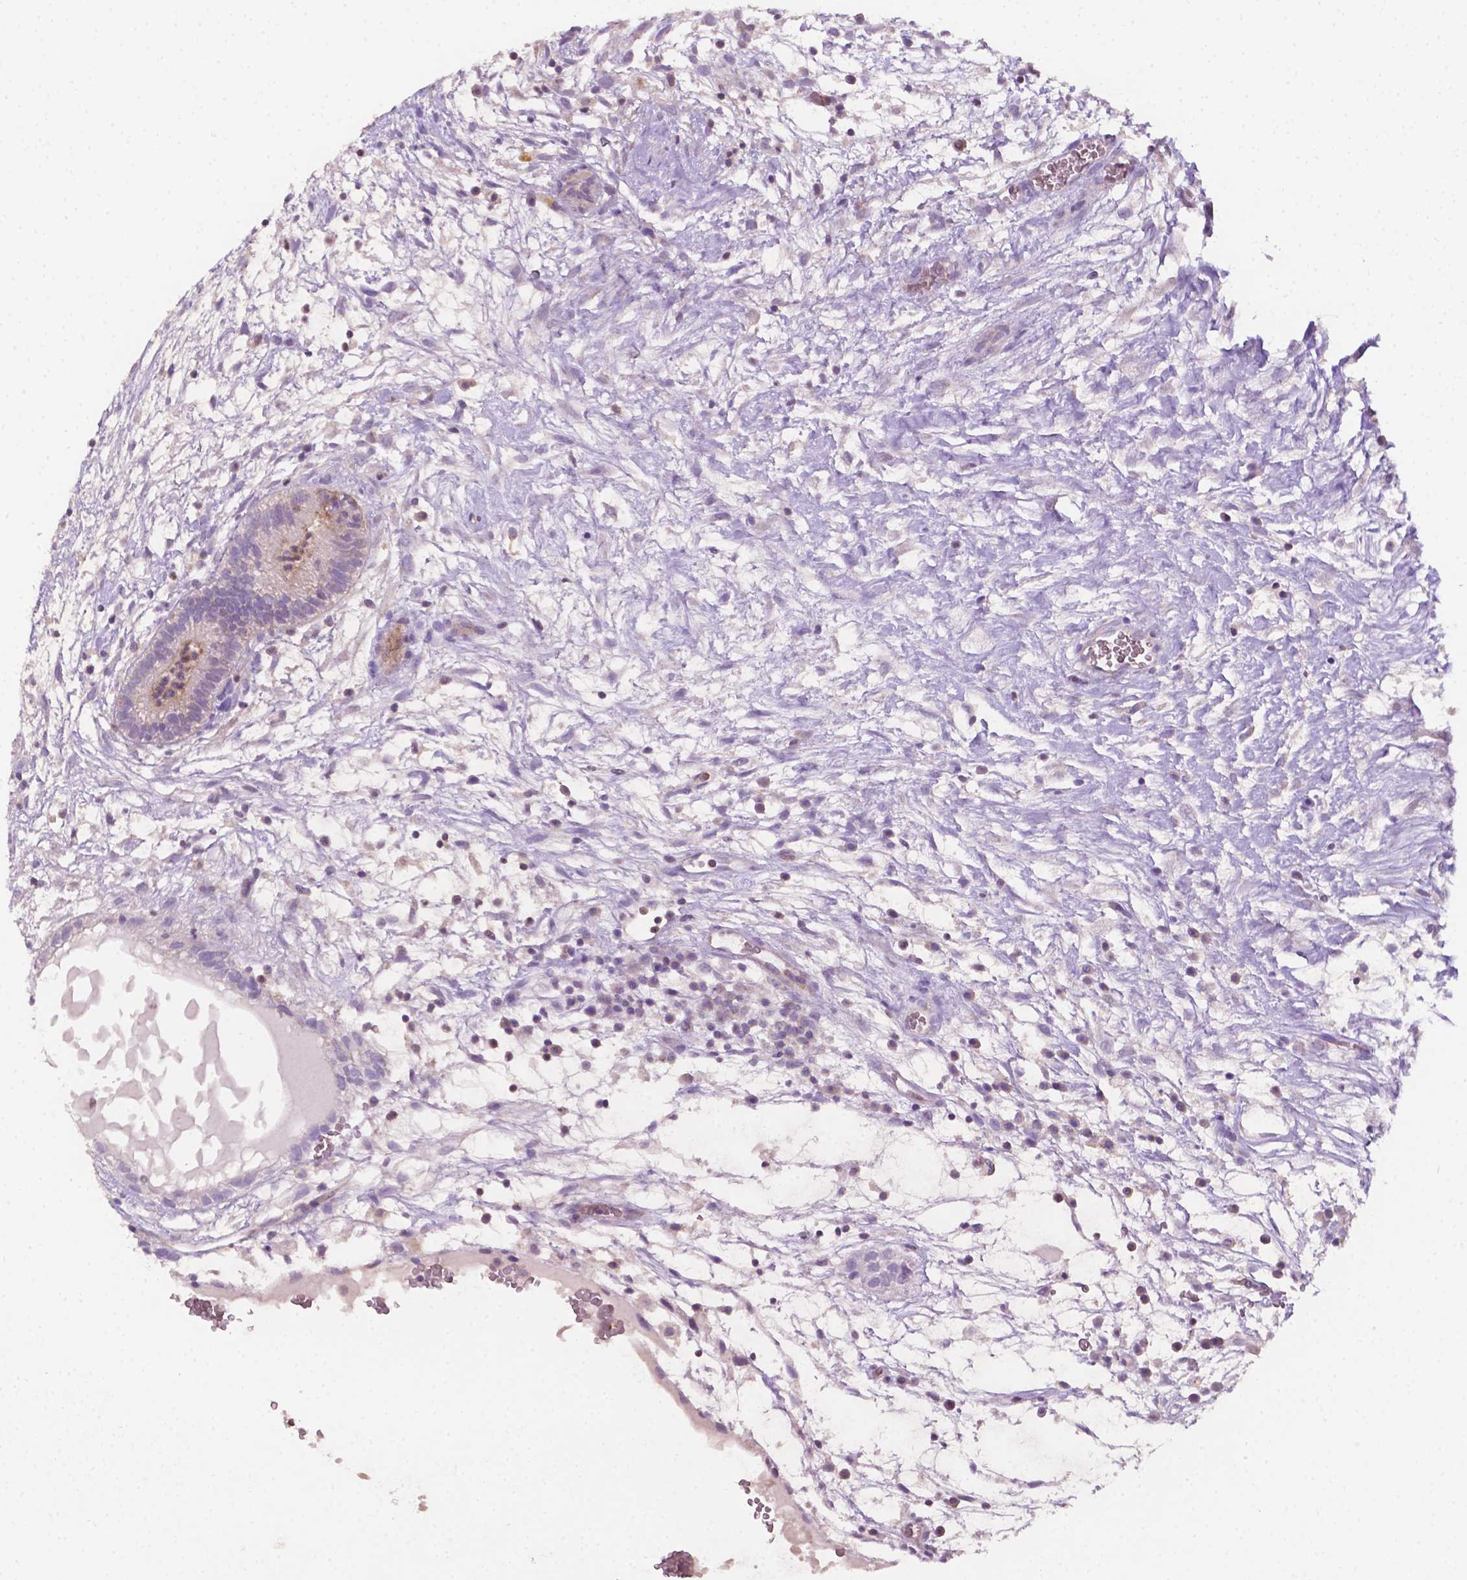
{"staining": {"intensity": "negative", "quantity": "none", "location": "none"}, "tissue": "testis cancer", "cell_type": "Tumor cells", "image_type": "cancer", "snomed": [{"axis": "morphology", "description": "Normal tissue, NOS"}, {"axis": "morphology", "description": "Carcinoma, Embryonal, NOS"}, {"axis": "topography", "description": "Testis"}], "caption": "The photomicrograph exhibits no staining of tumor cells in testis cancer (embryonal carcinoma). The staining was performed using DAB to visualize the protein expression in brown, while the nuclei were stained in blue with hematoxylin (Magnification: 20x).", "gene": "EGFR", "patient": {"sex": "male", "age": 32}}